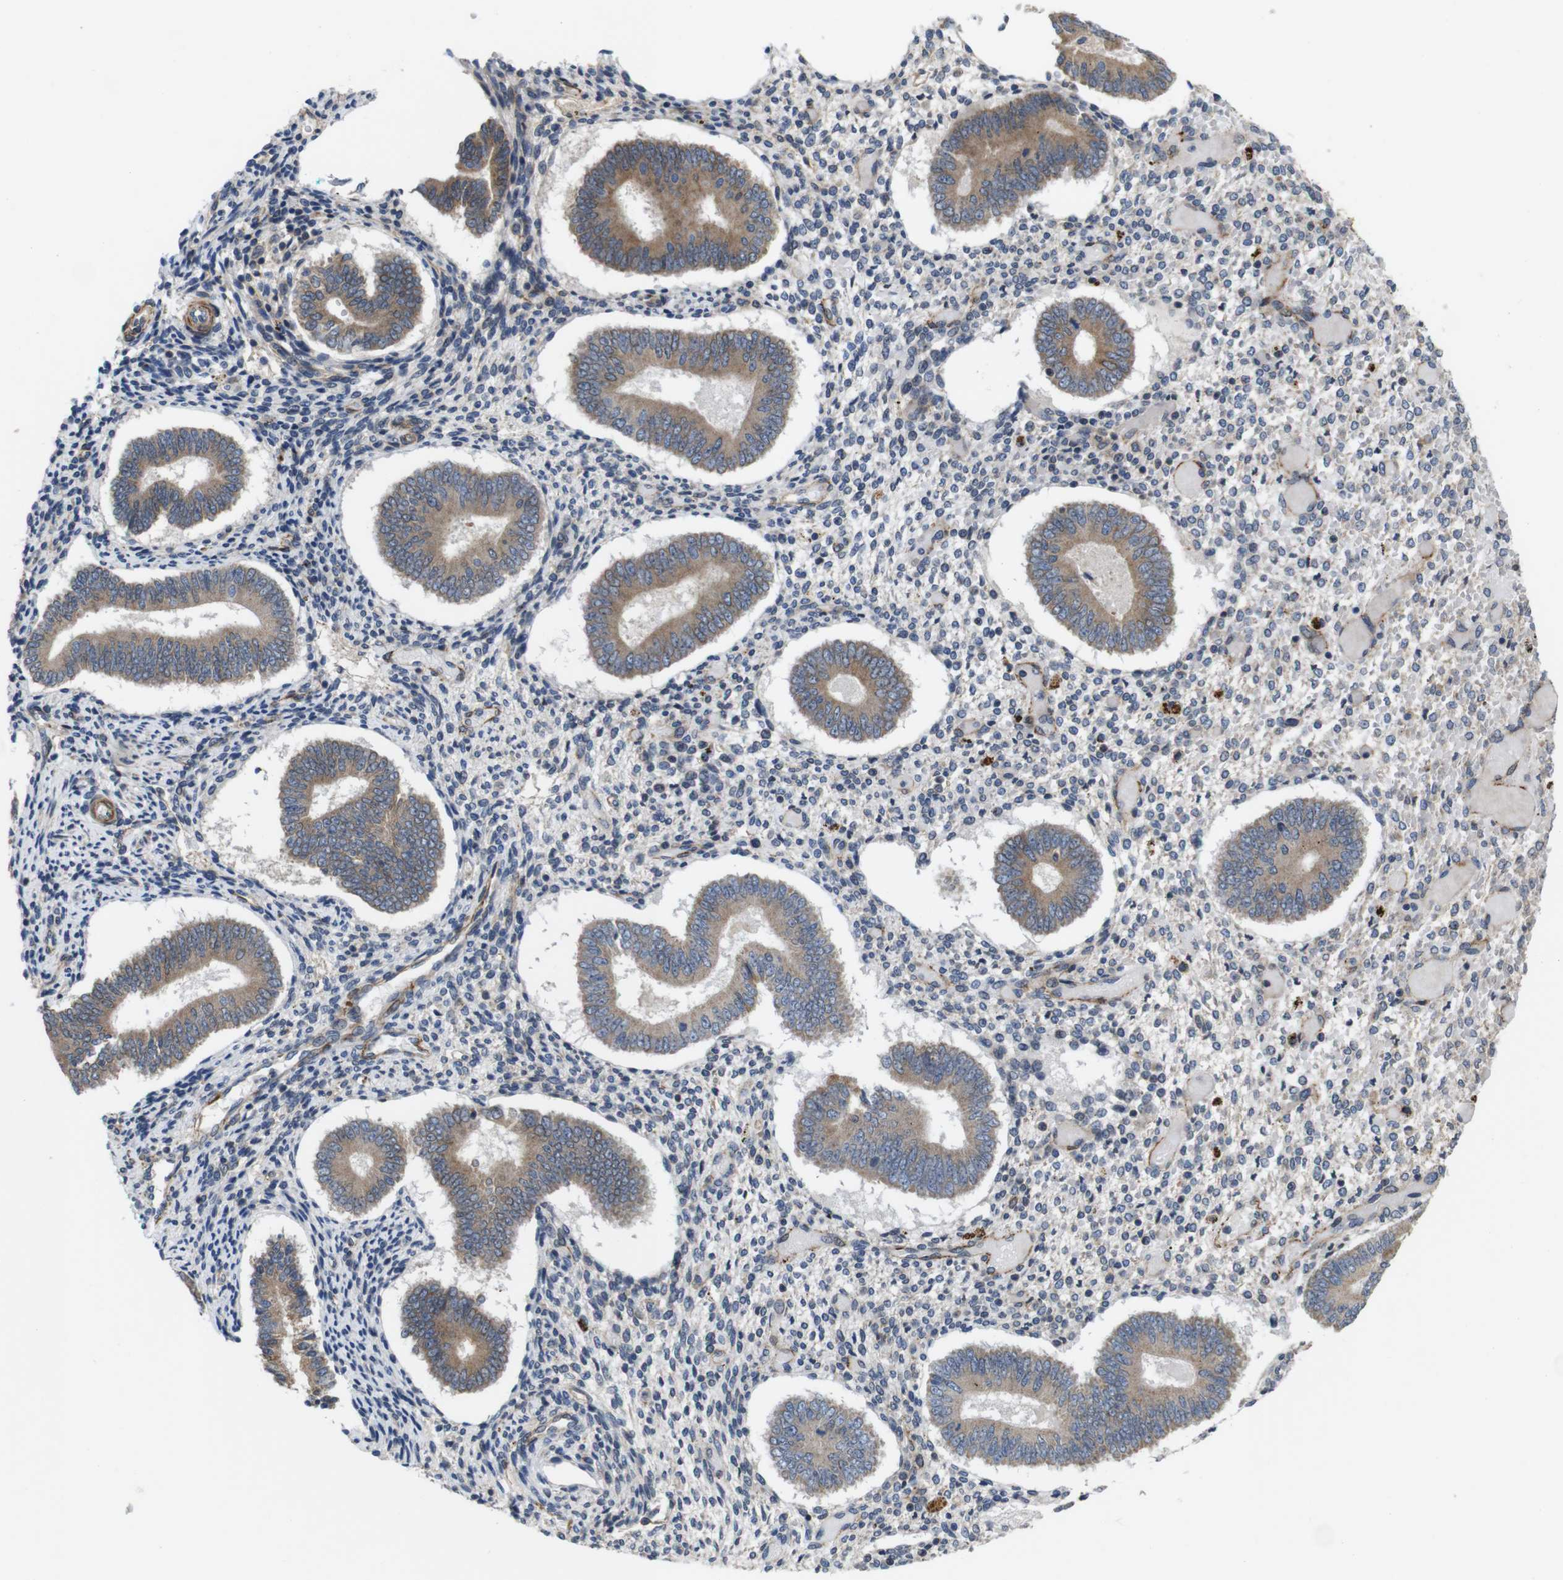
{"staining": {"intensity": "negative", "quantity": "none", "location": "none"}, "tissue": "endometrium", "cell_type": "Cells in endometrial stroma", "image_type": "normal", "snomed": [{"axis": "morphology", "description": "Normal tissue, NOS"}, {"axis": "topography", "description": "Endometrium"}], "caption": "The micrograph exhibits no significant expression in cells in endometrial stroma of endometrium. (DAB immunohistochemistry, high magnification).", "gene": "GGT7", "patient": {"sex": "female", "age": 42}}